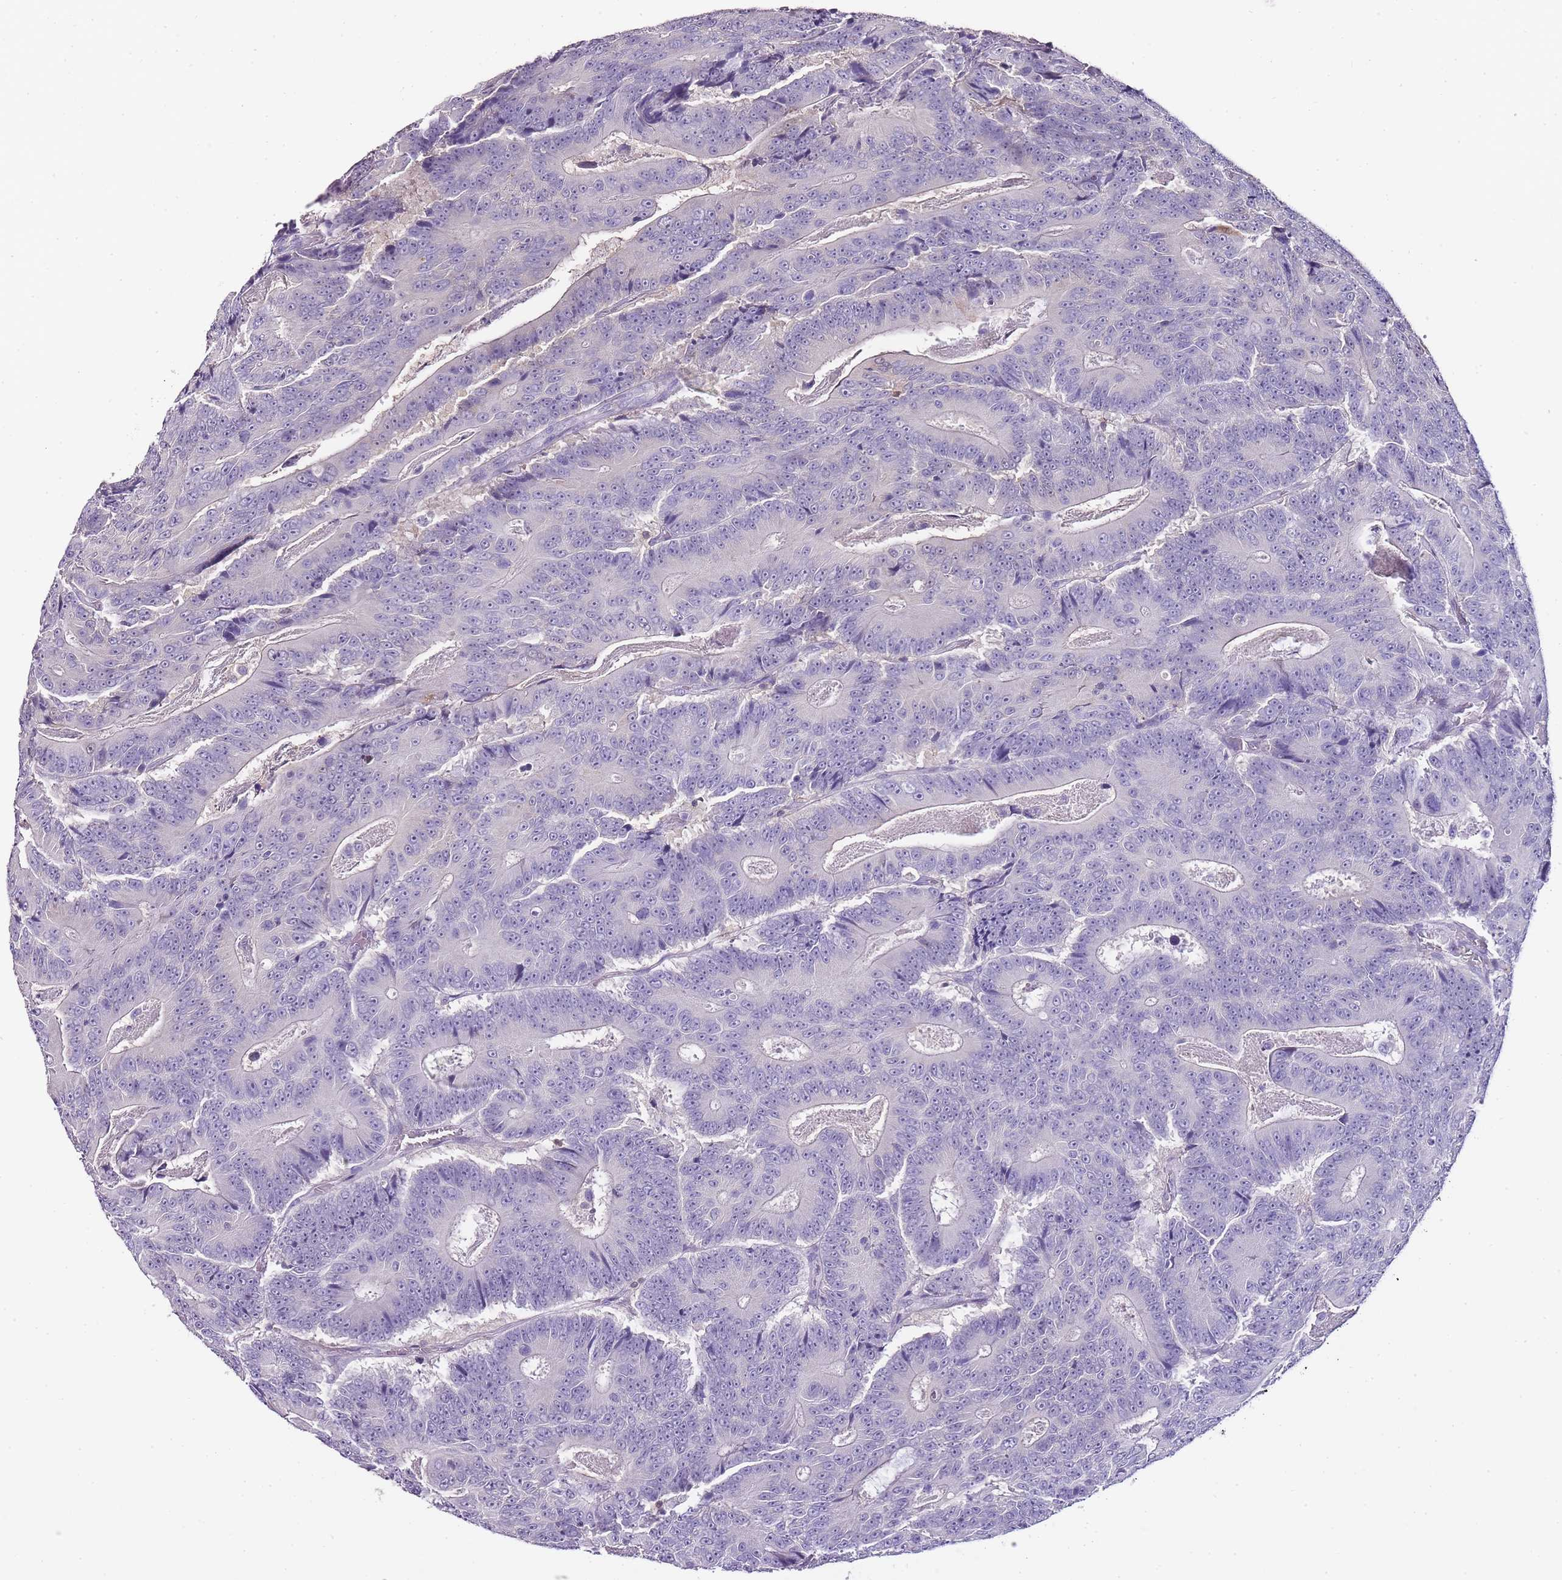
{"staining": {"intensity": "negative", "quantity": "none", "location": "none"}, "tissue": "colorectal cancer", "cell_type": "Tumor cells", "image_type": "cancer", "snomed": [{"axis": "morphology", "description": "Adenocarcinoma, NOS"}, {"axis": "topography", "description": "Colon"}], "caption": "The photomicrograph exhibits no staining of tumor cells in colorectal cancer (adenocarcinoma). Brightfield microscopy of IHC stained with DAB (brown) and hematoxylin (blue), captured at high magnification.", "gene": "ZBP1", "patient": {"sex": "male", "age": 83}}